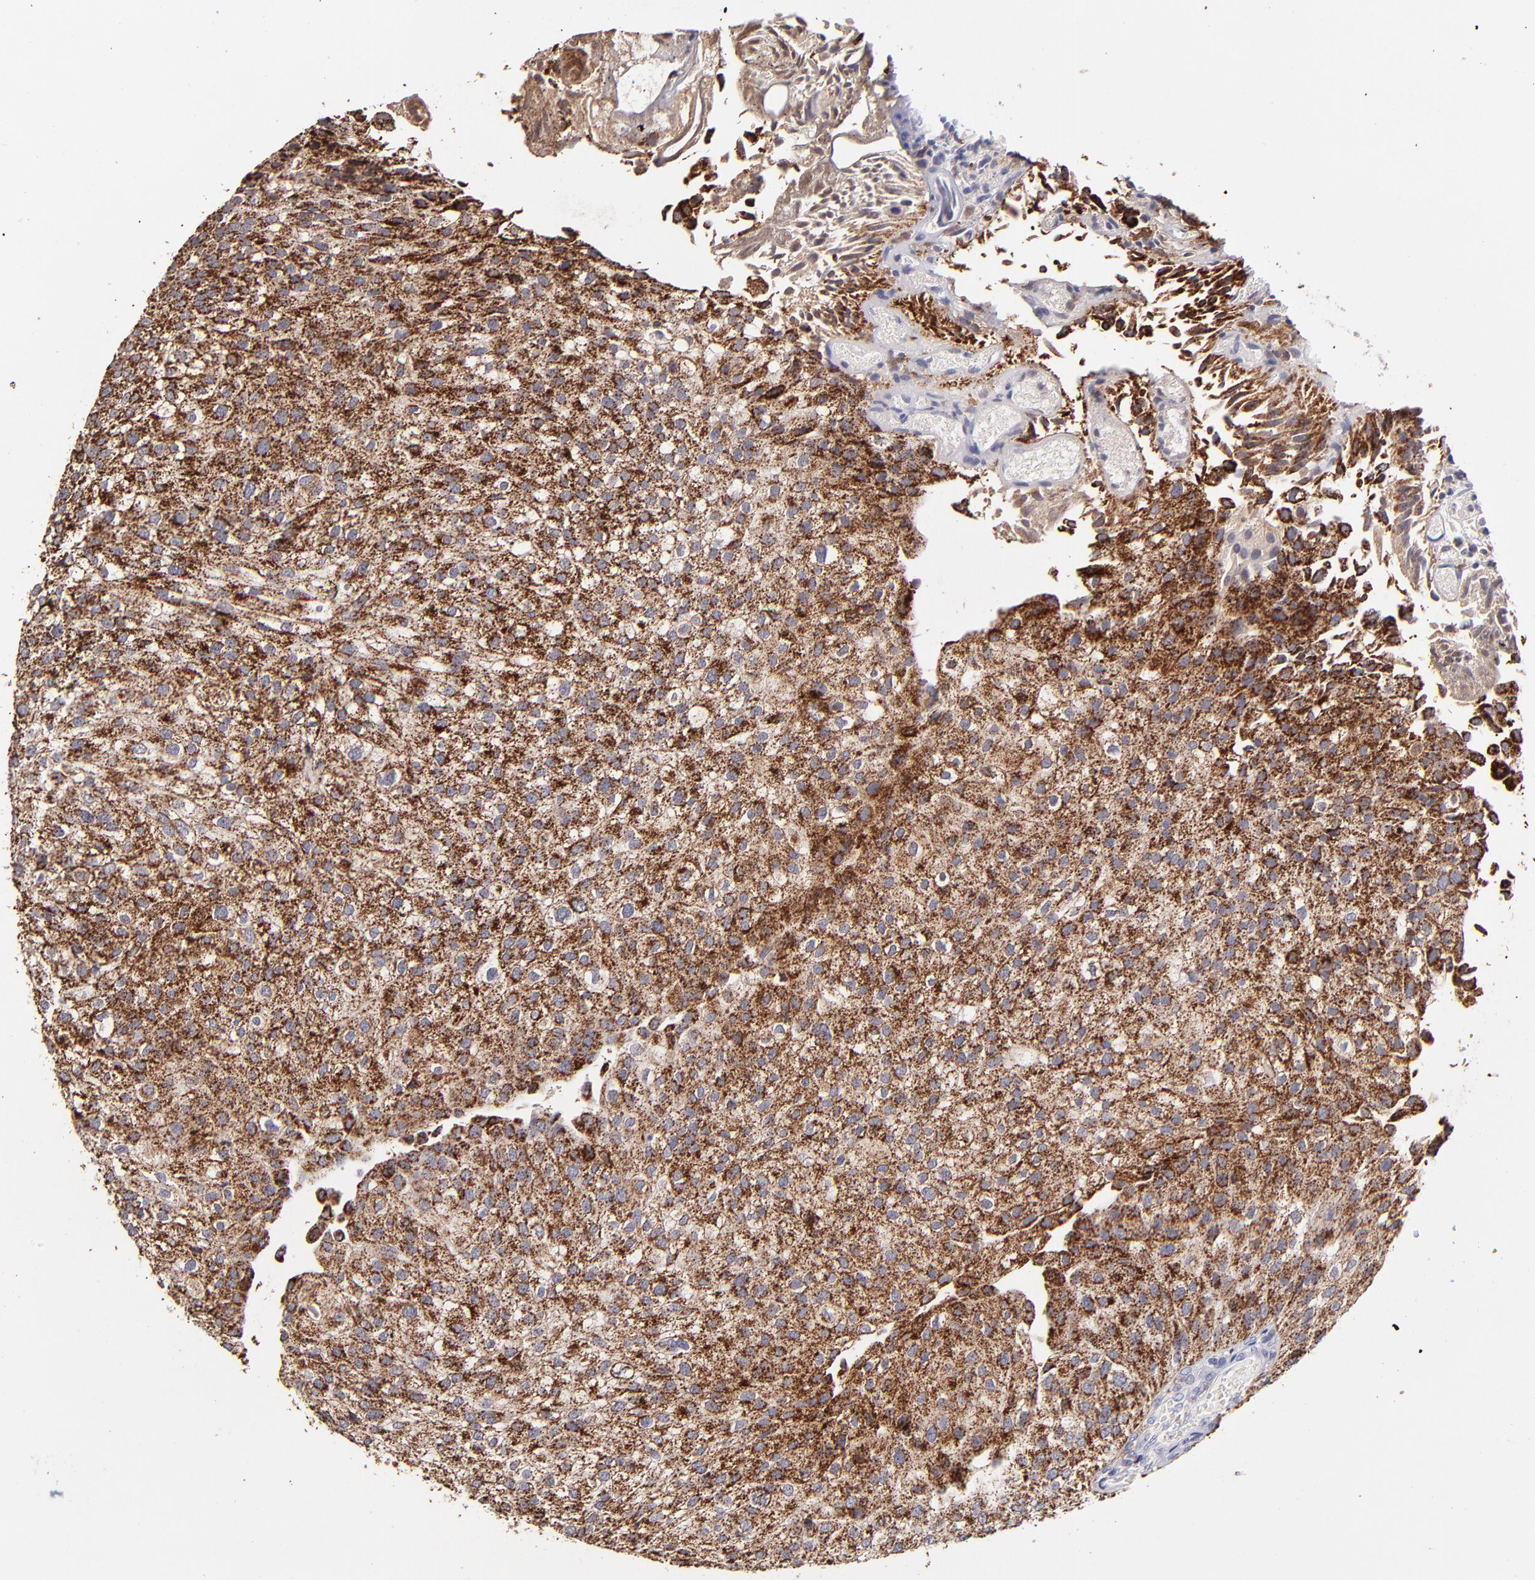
{"staining": {"intensity": "strong", "quantity": ">75%", "location": "cytoplasmic/membranous"}, "tissue": "urothelial cancer", "cell_type": "Tumor cells", "image_type": "cancer", "snomed": [{"axis": "morphology", "description": "Urothelial carcinoma, Low grade"}, {"axis": "topography", "description": "Urinary bladder"}], "caption": "Protein analysis of low-grade urothelial carcinoma tissue displays strong cytoplasmic/membranous expression in about >75% of tumor cells. Immunohistochemistry stains the protein of interest in brown and the nuclei are stained blue.", "gene": "GLDC", "patient": {"sex": "female", "age": 89}}